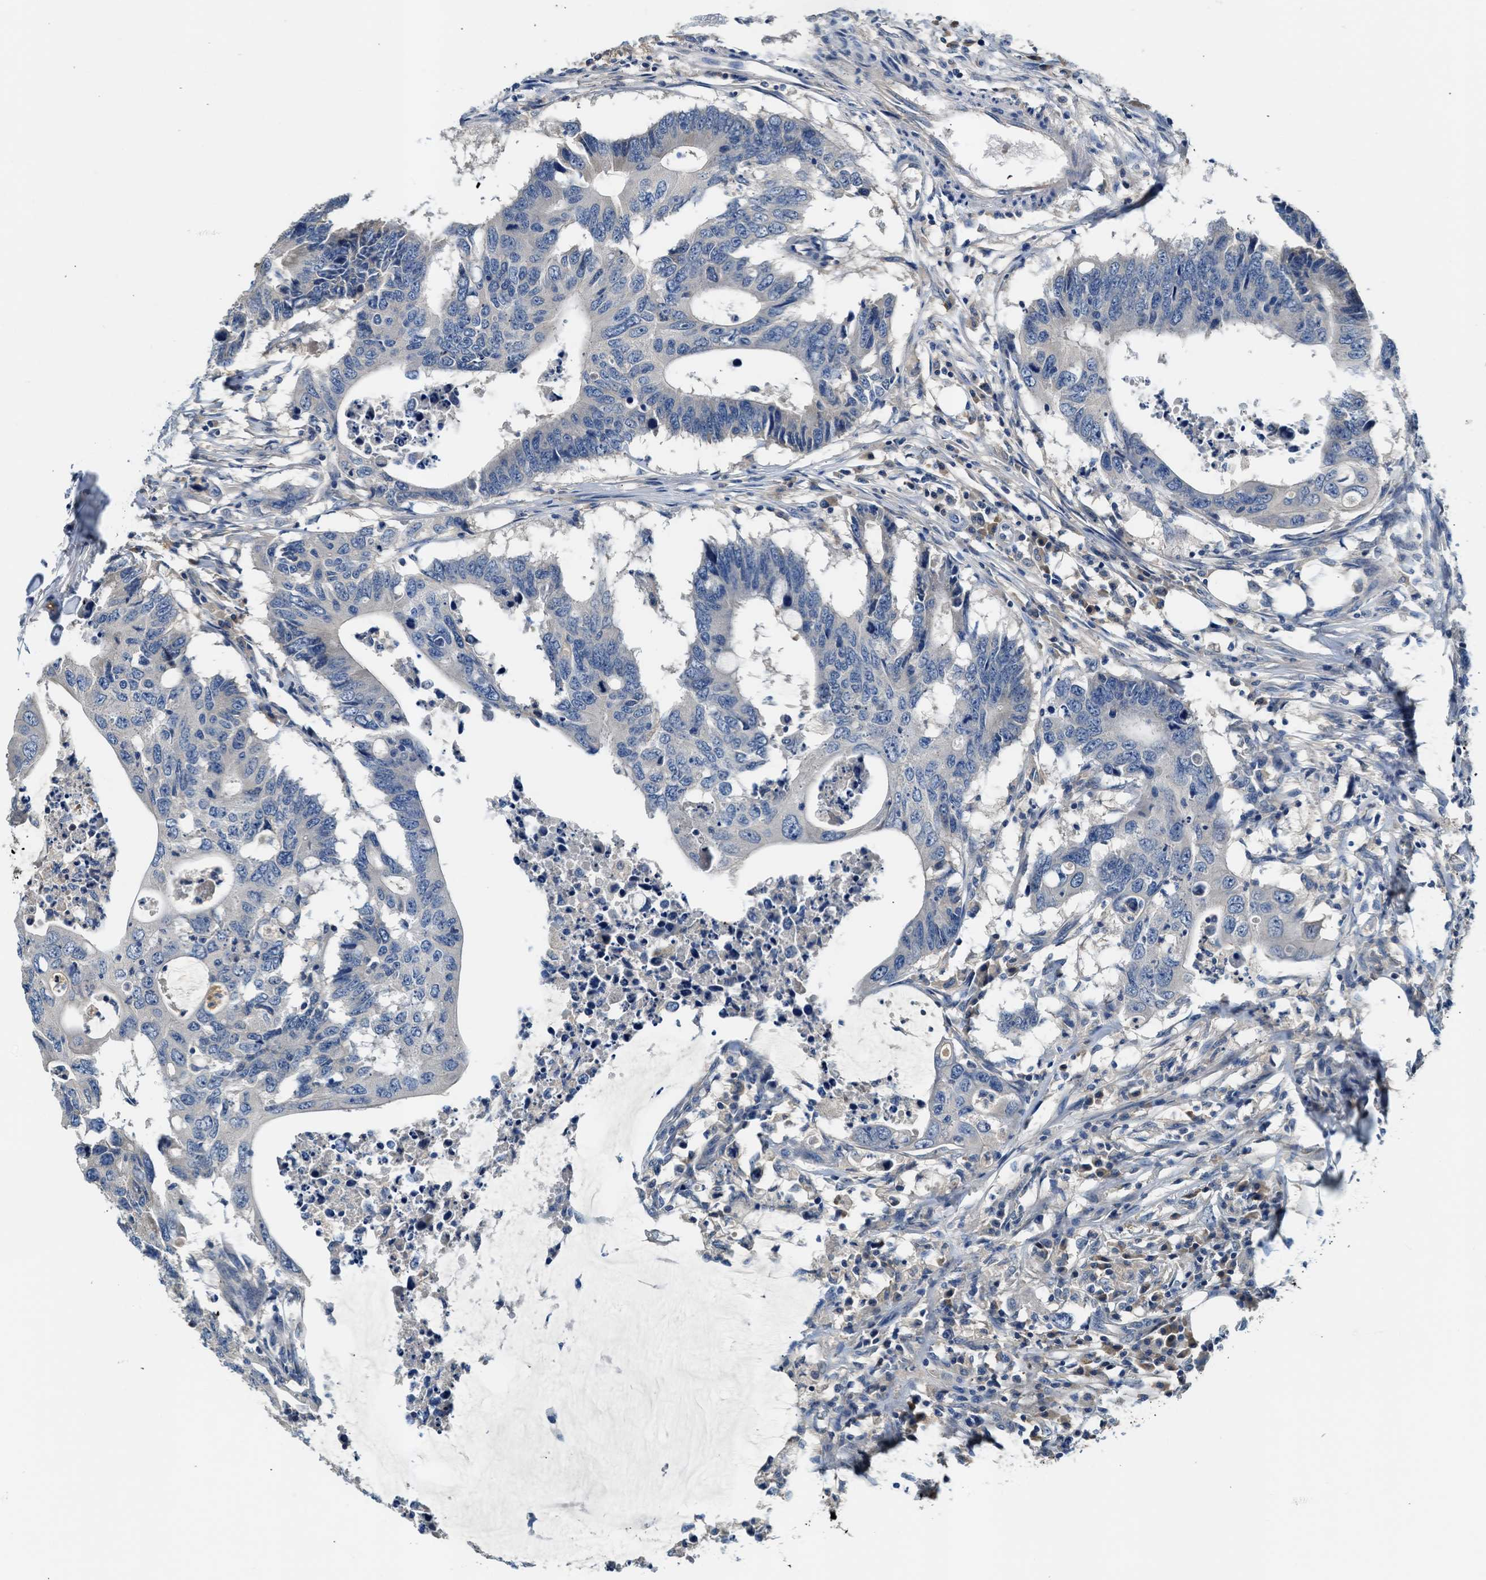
{"staining": {"intensity": "negative", "quantity": "none", "location": "none"}, "tissue": "colorectal cancer", "cell_type": "Tumor cells", "image_type": "cancer", "snomed": [{"axis": "morphology", "description": "Adenocarcinoma, NOS"}, {"axis": "topography", "description": "Colon"}], "caption": "Tumor cells are negative for protein expression in human adenocarcinoma (colorectal). Nuclei are stained in blue.", "gene": "RWDD2B", "patient": {"sex": "male", "age": 71}}